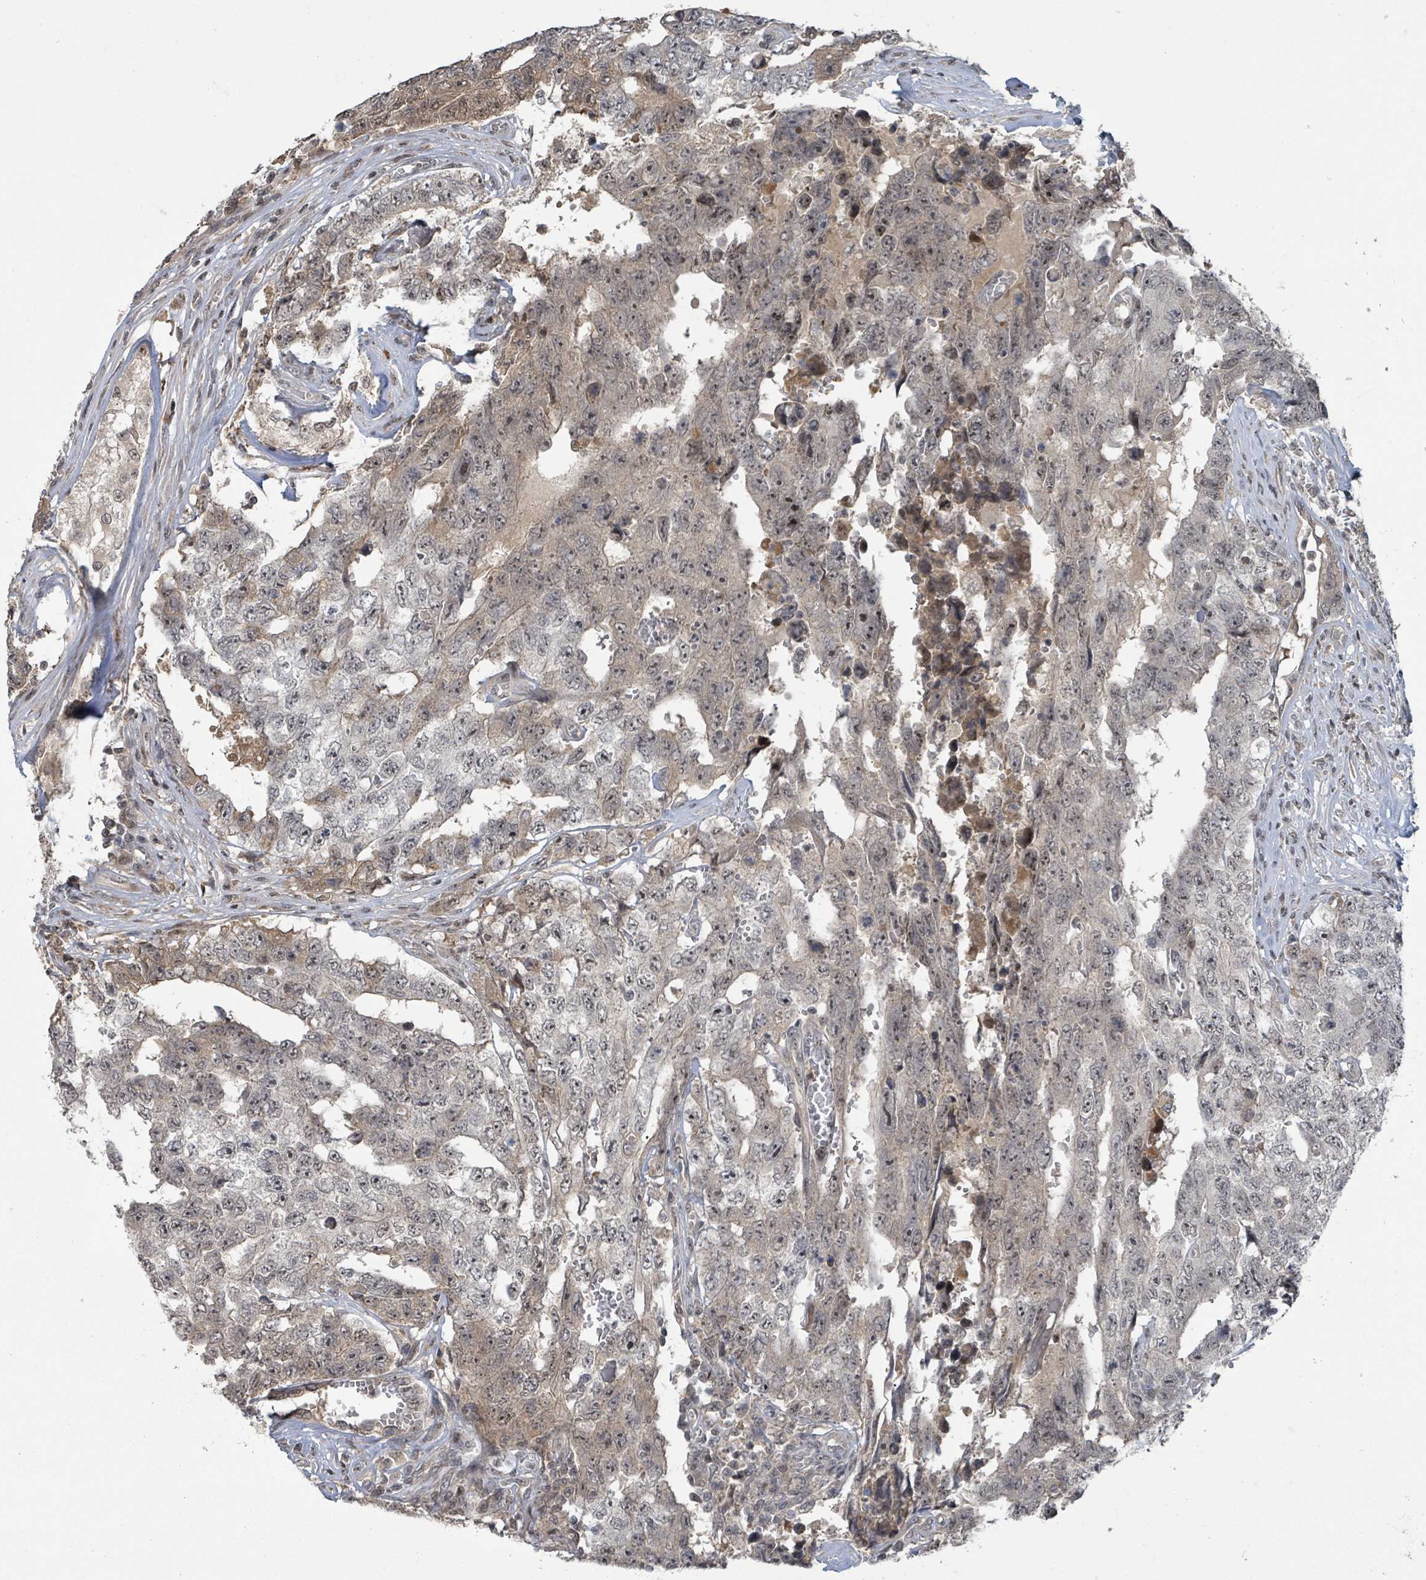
{"staining": {"intensity": "weak", "quantity": "25%-75%", "location": "nuclear"}, "tissue": "testis cancer", "cell_type": "Tumor cells", "image_type": "cancer", "snomed": [{"axis": "morphology", "description": "Normal tissue, NOS"}, {"axis": "morphology", "description": "Carcinoma, Embryonal, NOS"}, {"axis": "topography", "description": "Testis"}, {"axis": "topography", "description": "Epididymis"}], "caption": "High-power microscopy captured an immunohistochemistry (IHC) histopathology image of testis embryonal carcinoma, revealing weak nuclear expression in approximately 25%-75% of tumor cells.", "gene": "ZBTB14", "patient": {"sex": "male", "age": 25}}